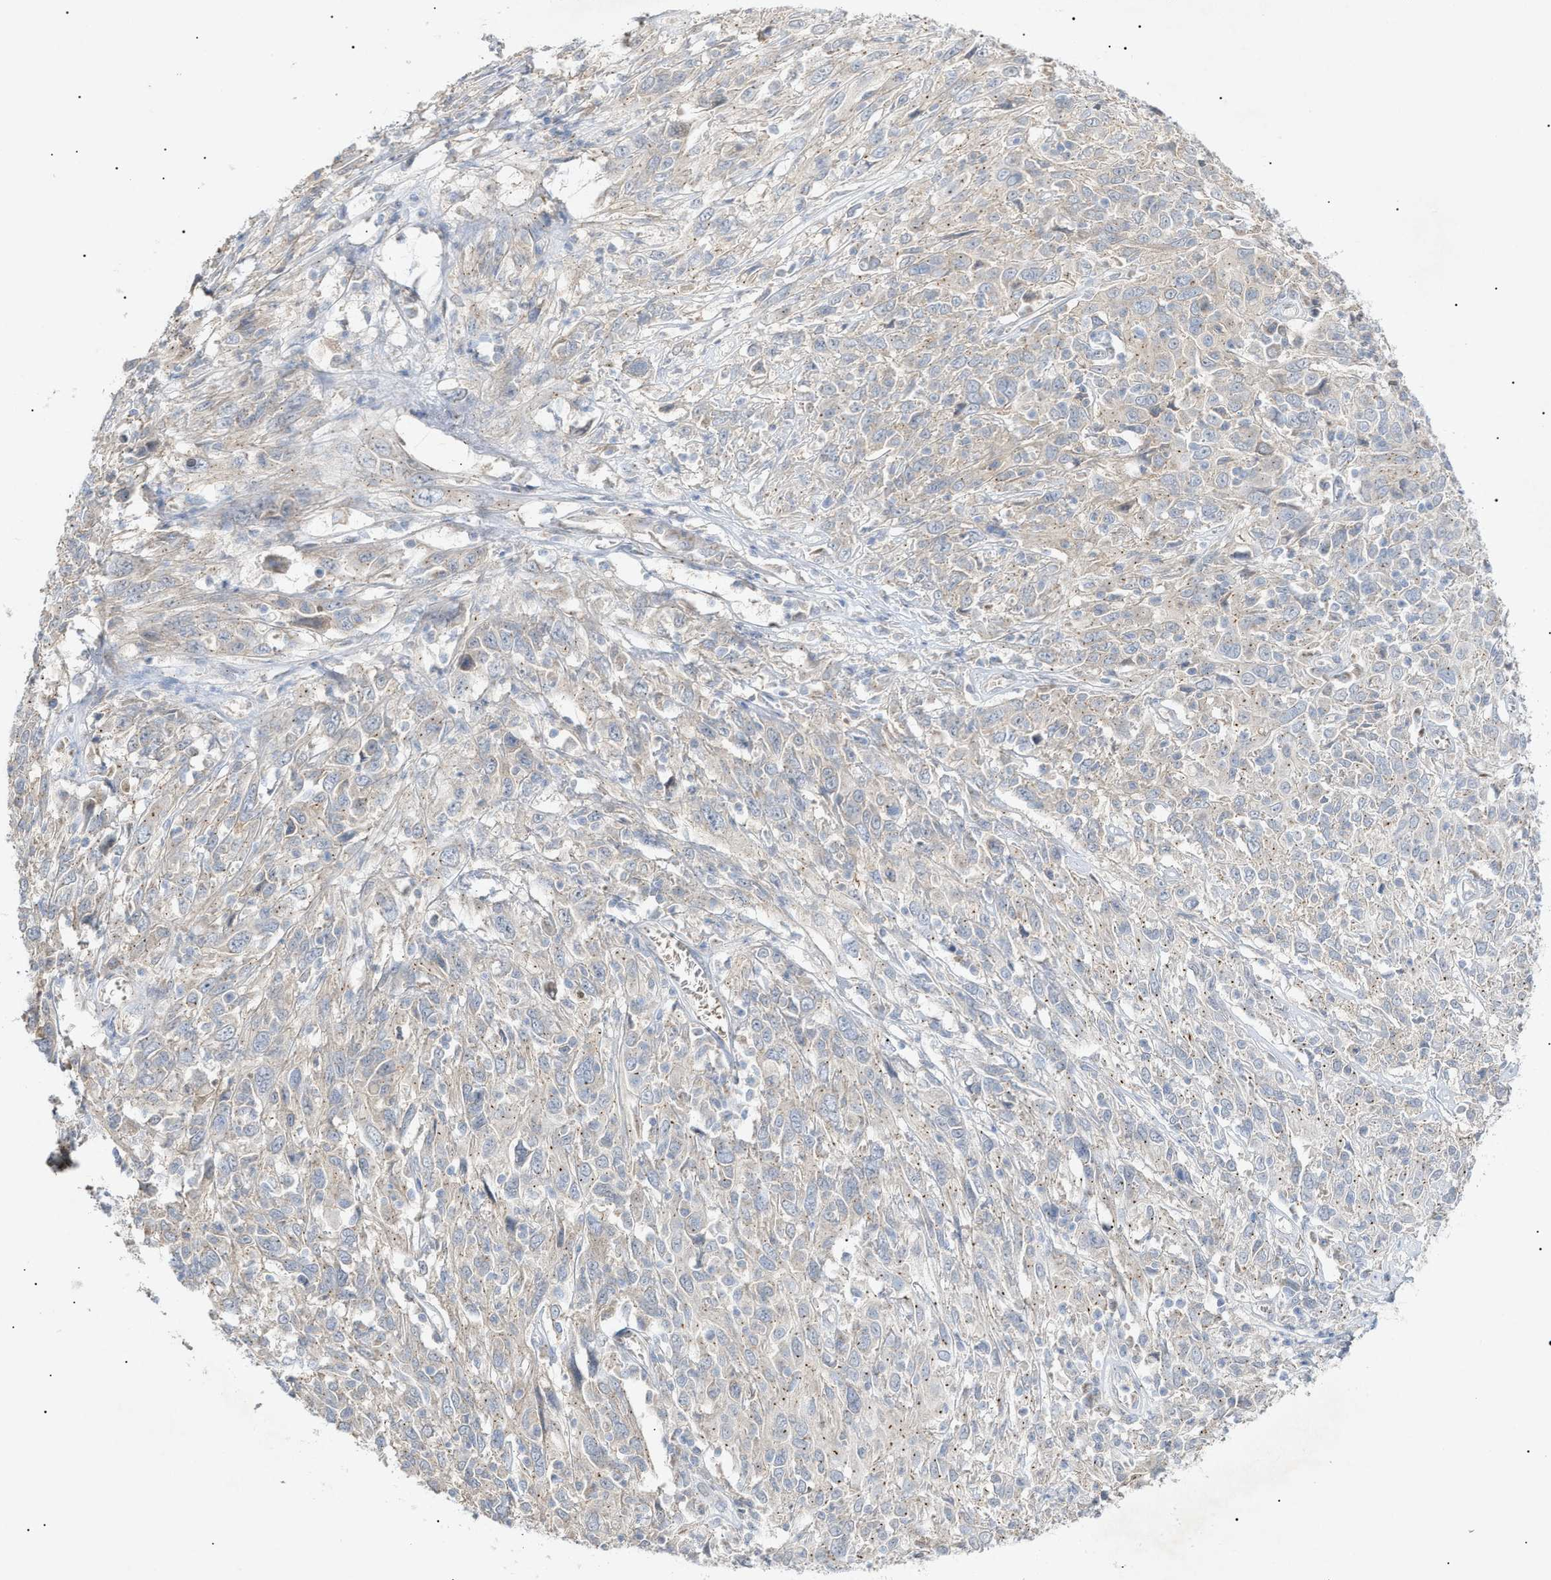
{"staining": {"intensity": "negative", "quantity": "none", "location": "none"}, "tissue": "cervical cancer", "cell_type": "Tumor cells", "image_type": "cancer", "snomed": [{"axis": "morphology", "description": "Squamous cell carcinoma, NOS"}, {"axis": "topography", "description": "Cervix"}], "caption": "DAB (3,3'-diaminobenzidine) immunohistochemical staining of human cervical cancer displays no significant positivity in tumor cells.", "gene": "SLC25A31", "patient": {"sex": "female", "age": 46}}